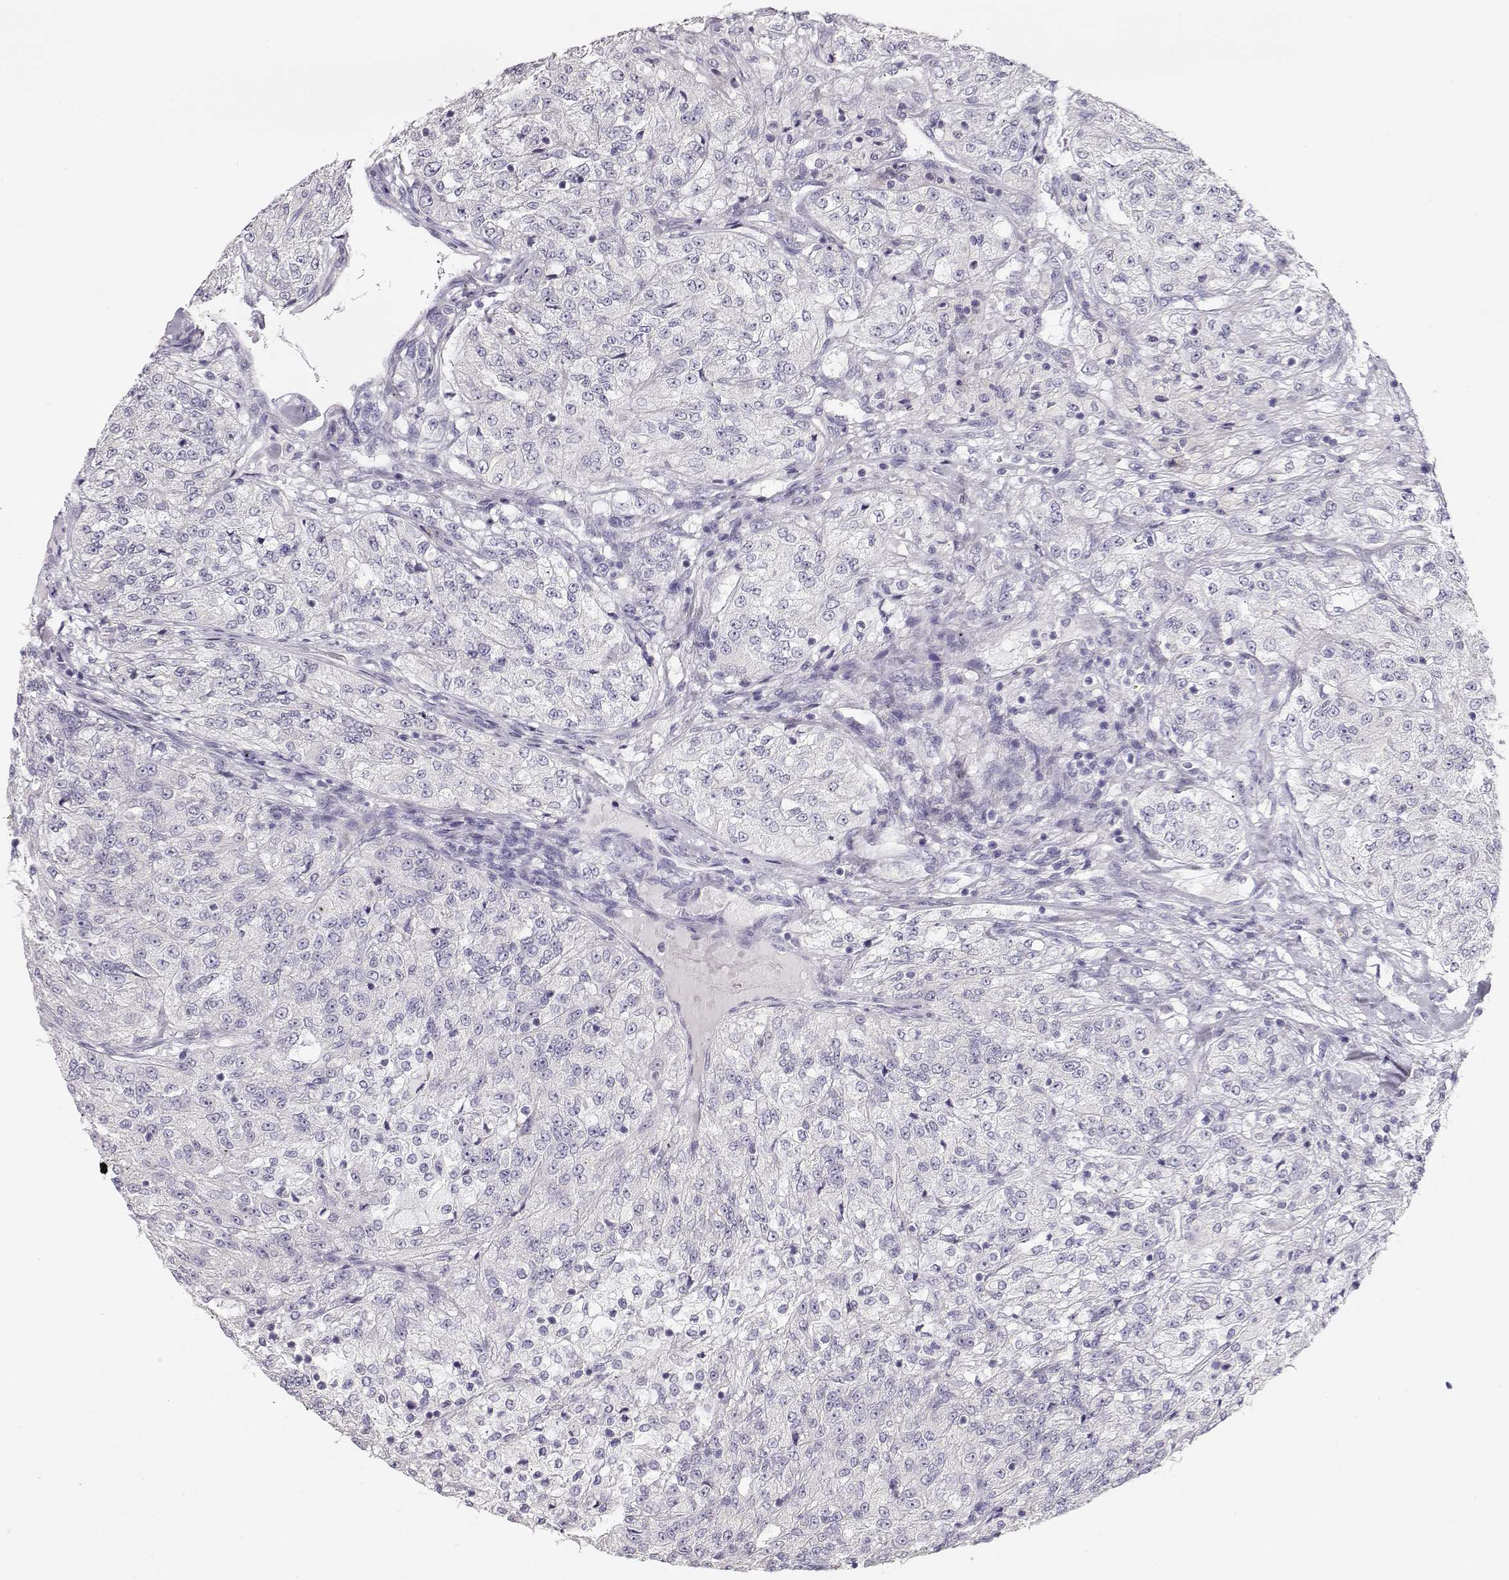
{"staining": {"intensity": "negative", "quantity": "none", "location": "none"}, "tissue": "renal cancer", "cell_type": "Tumor cells", "image_type": "cancer", "snomed": [{"axis": "morphology", "description": "Adenocarcinoma, NOS"}, {"axis": "topography", "description": "Kidney"}], "caption": "The micrograph shows no staining of tumor cells in renal adenocarcinoma. The staining was performed using DAB (3,3'-diaminobenzidine) to visualize the protein expression in brown, while the nuclei were stained in blue with hematoxylin (Magnification: 20x).", "gene": "GLIPR1L2", "patient": {"sex": "female", "age": 63}}